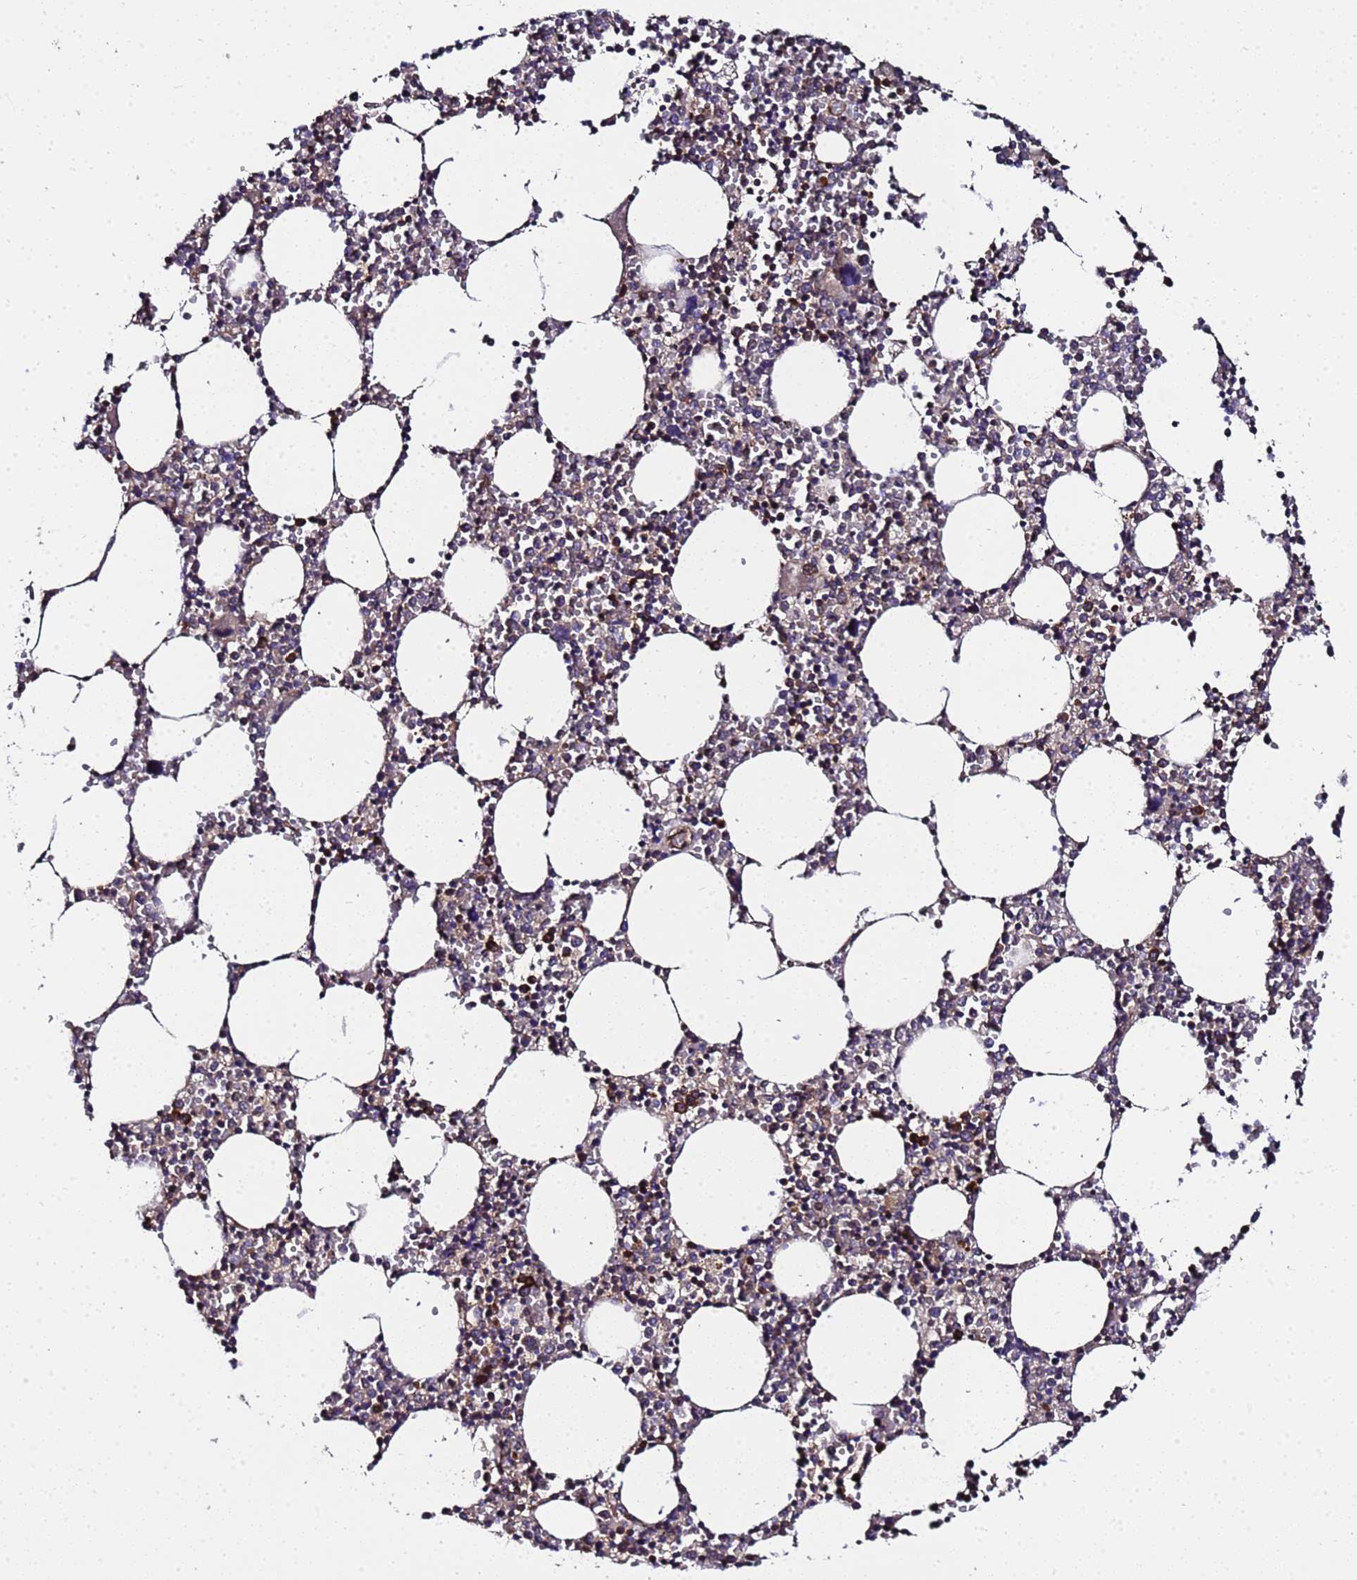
{"staining": {"intensity": "strong", "quantity": "25%-75%", "location": "cytoplasmic/membranous"}, "tissue": "bone marrow", "cell_type": "Hematopoietic cells", "image_type": "normal", "snomed": [{"axis": "morphology", "description": "Normal tissue, NOS"}, {"axis": "topography", "description": "Bone marrow"}], "caption": "This is an image of immunohistochemistry (IHC) staining of normal bone marrow, which shows strong staining in the cytoplasmic/membranous of hematopoietic cells.", "gene": "MOCS1", "patient": {"sex": "female", "age": 64}}